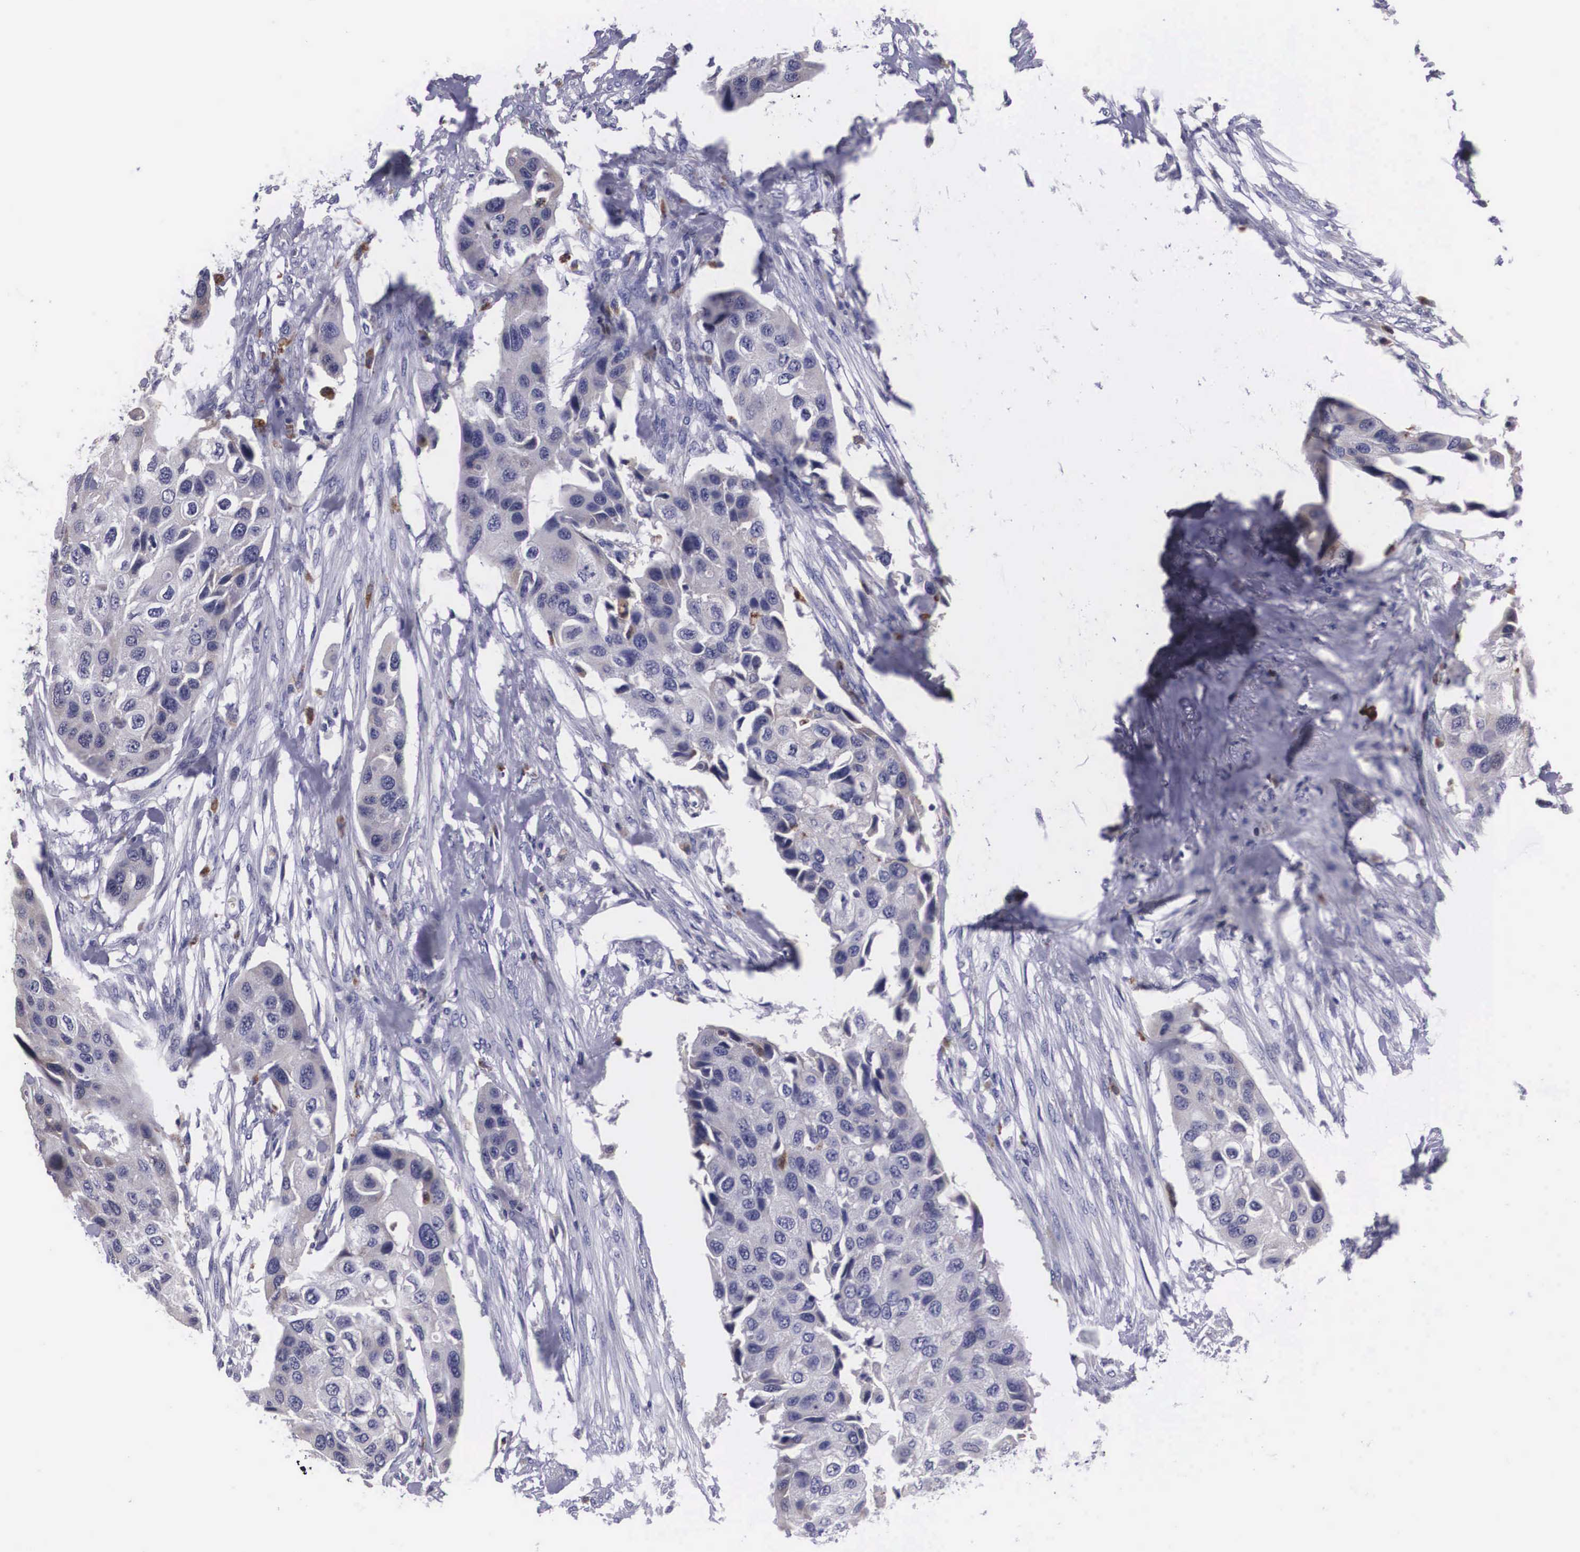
{"staining": {"intensity": "negative", "quantity": "none", "location": "none"}, "tissue": "urothelial cancer", "cell_type": "Tumor cells", "image_type": "cancer", "snomed": [{"axis": "morphology", "description": "Urothelial carcinoma, High grade"}, {"axis": "topography", "description": "Urinary bladder"}], "caption": "Protein analysis of urothelial carcinoma (high-grade) demonstrates no significant staining in tumor cells.", "gene": "CRELD2", "patient": {"sex": "male", "age": 55}}